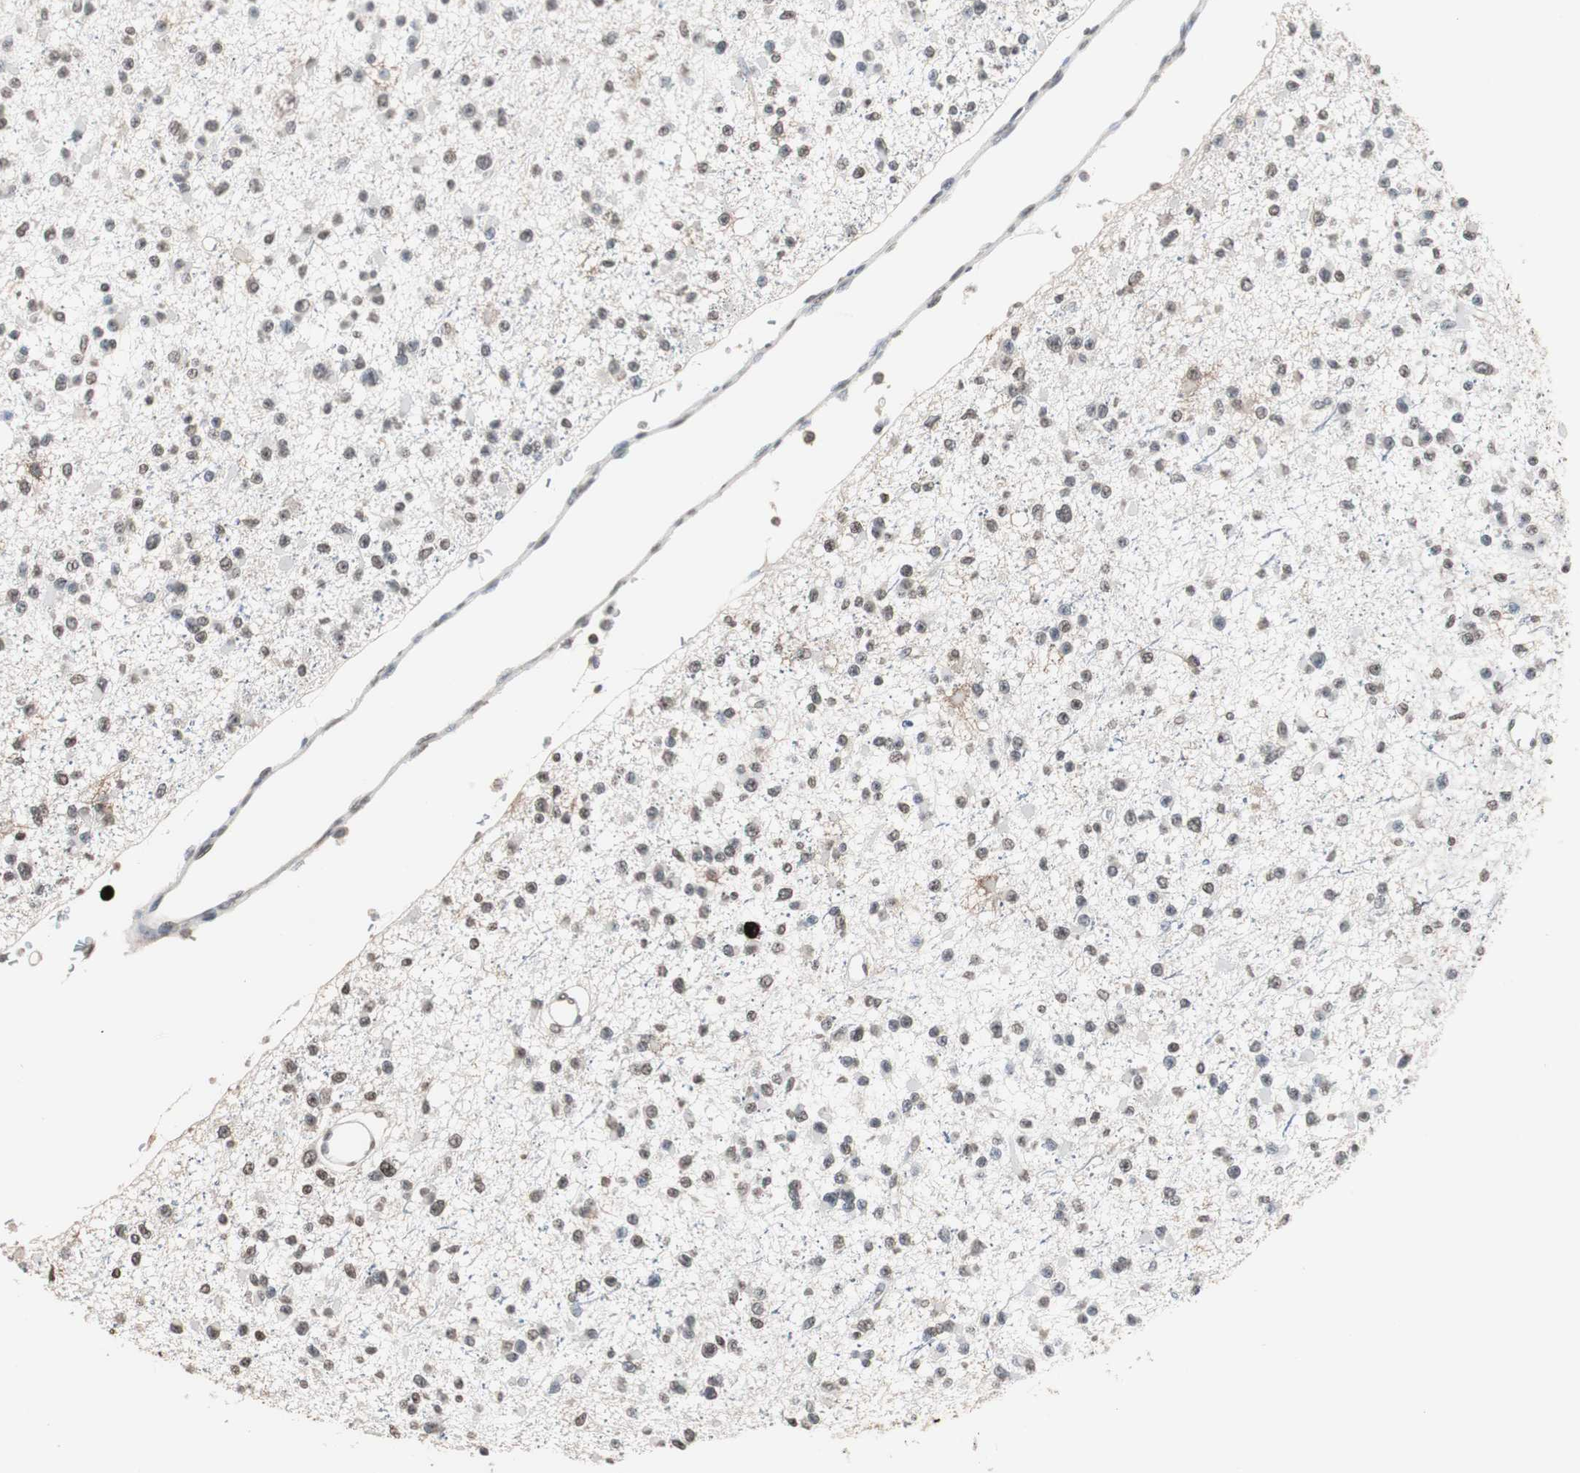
{"staining": {"intensity": "weak", "quantity": ">75%", "location": "nuclear"}, "tissue": "glioma", "cell_type": "Tumor cells", "image_type": "cancer", "snomed": [{"axis": "morphology", "description": "Glioma, malignant, Low grade"}, {"axis": "topography", "description": "Brain"}], "caption": "Immunohistochemistry (IHC) staining of glioma, which displays low levels of weak nuclear staining in approximately >75% of tumor cells indicating weak nuclear protein expression. The staining was performed using DAB (3,3'-diaminobenzidine) (brown) for protein detection and nuclei were counterstained in hematoxylin (blue).", "gene": "TOP2A", "patient": {"sex": "female", "age": 22}}